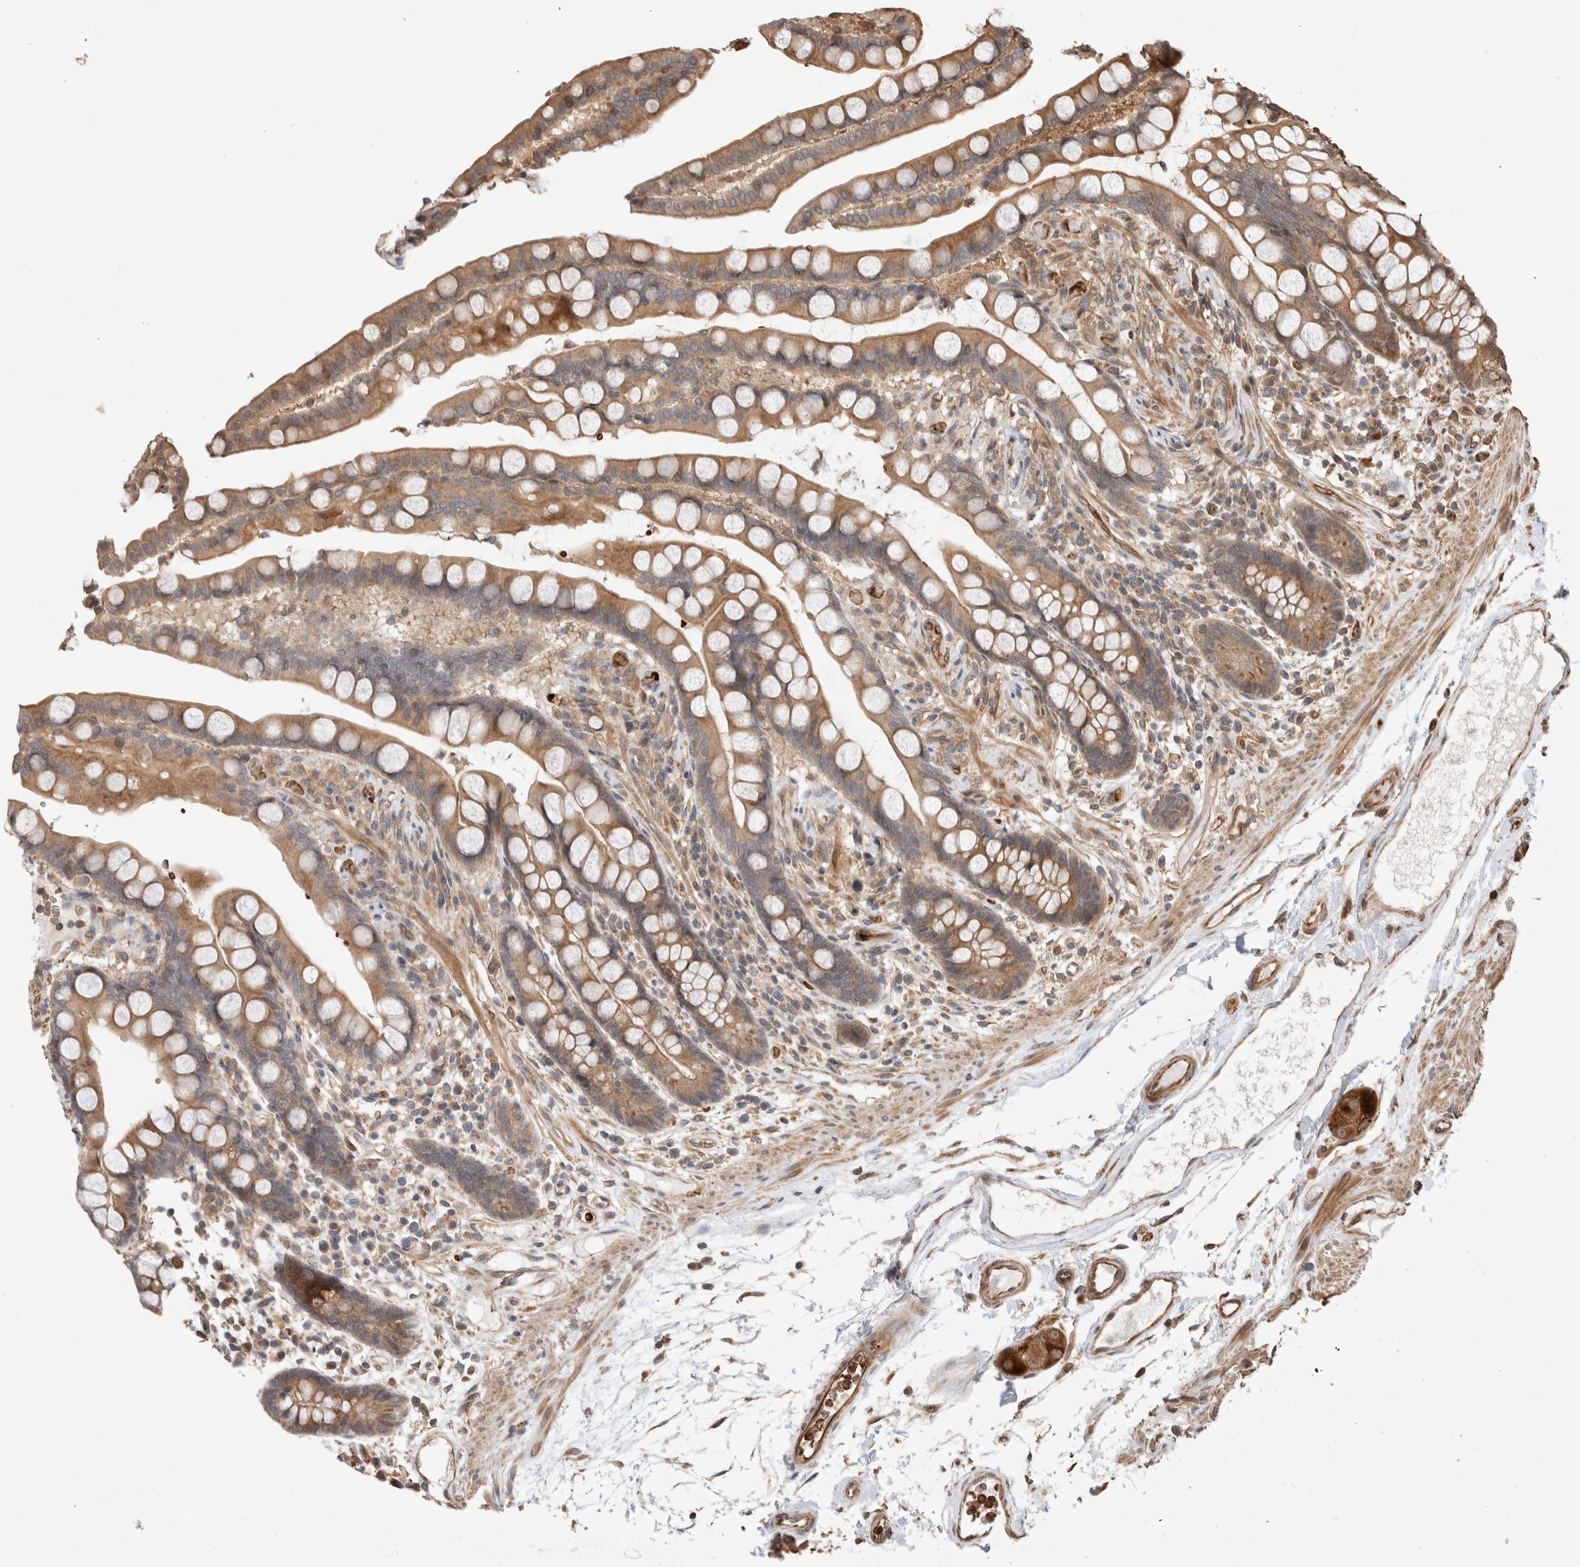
{"staining": {"intensity": "moderate", "quantity": ">75%", "location": "cytoplasmic/membranous"}, "tissue": "colon", "cell_type": "Endothelial cells", "image_type": "normal", "snomed": [{"axis": "morphology", "description": "Normal tissue, NOS"}, {"axis": "topography", "description": "Colon"}], "caption": "DAB (3,3'-diaminobenzidine) immunohistochemical staining of benign colon displays moderate cytoplasmic/membranous protein expression in approximately >75% of endothelial cells.", "gene": "OTUD6B", "patient": {"sex": "male", "age": 73}}